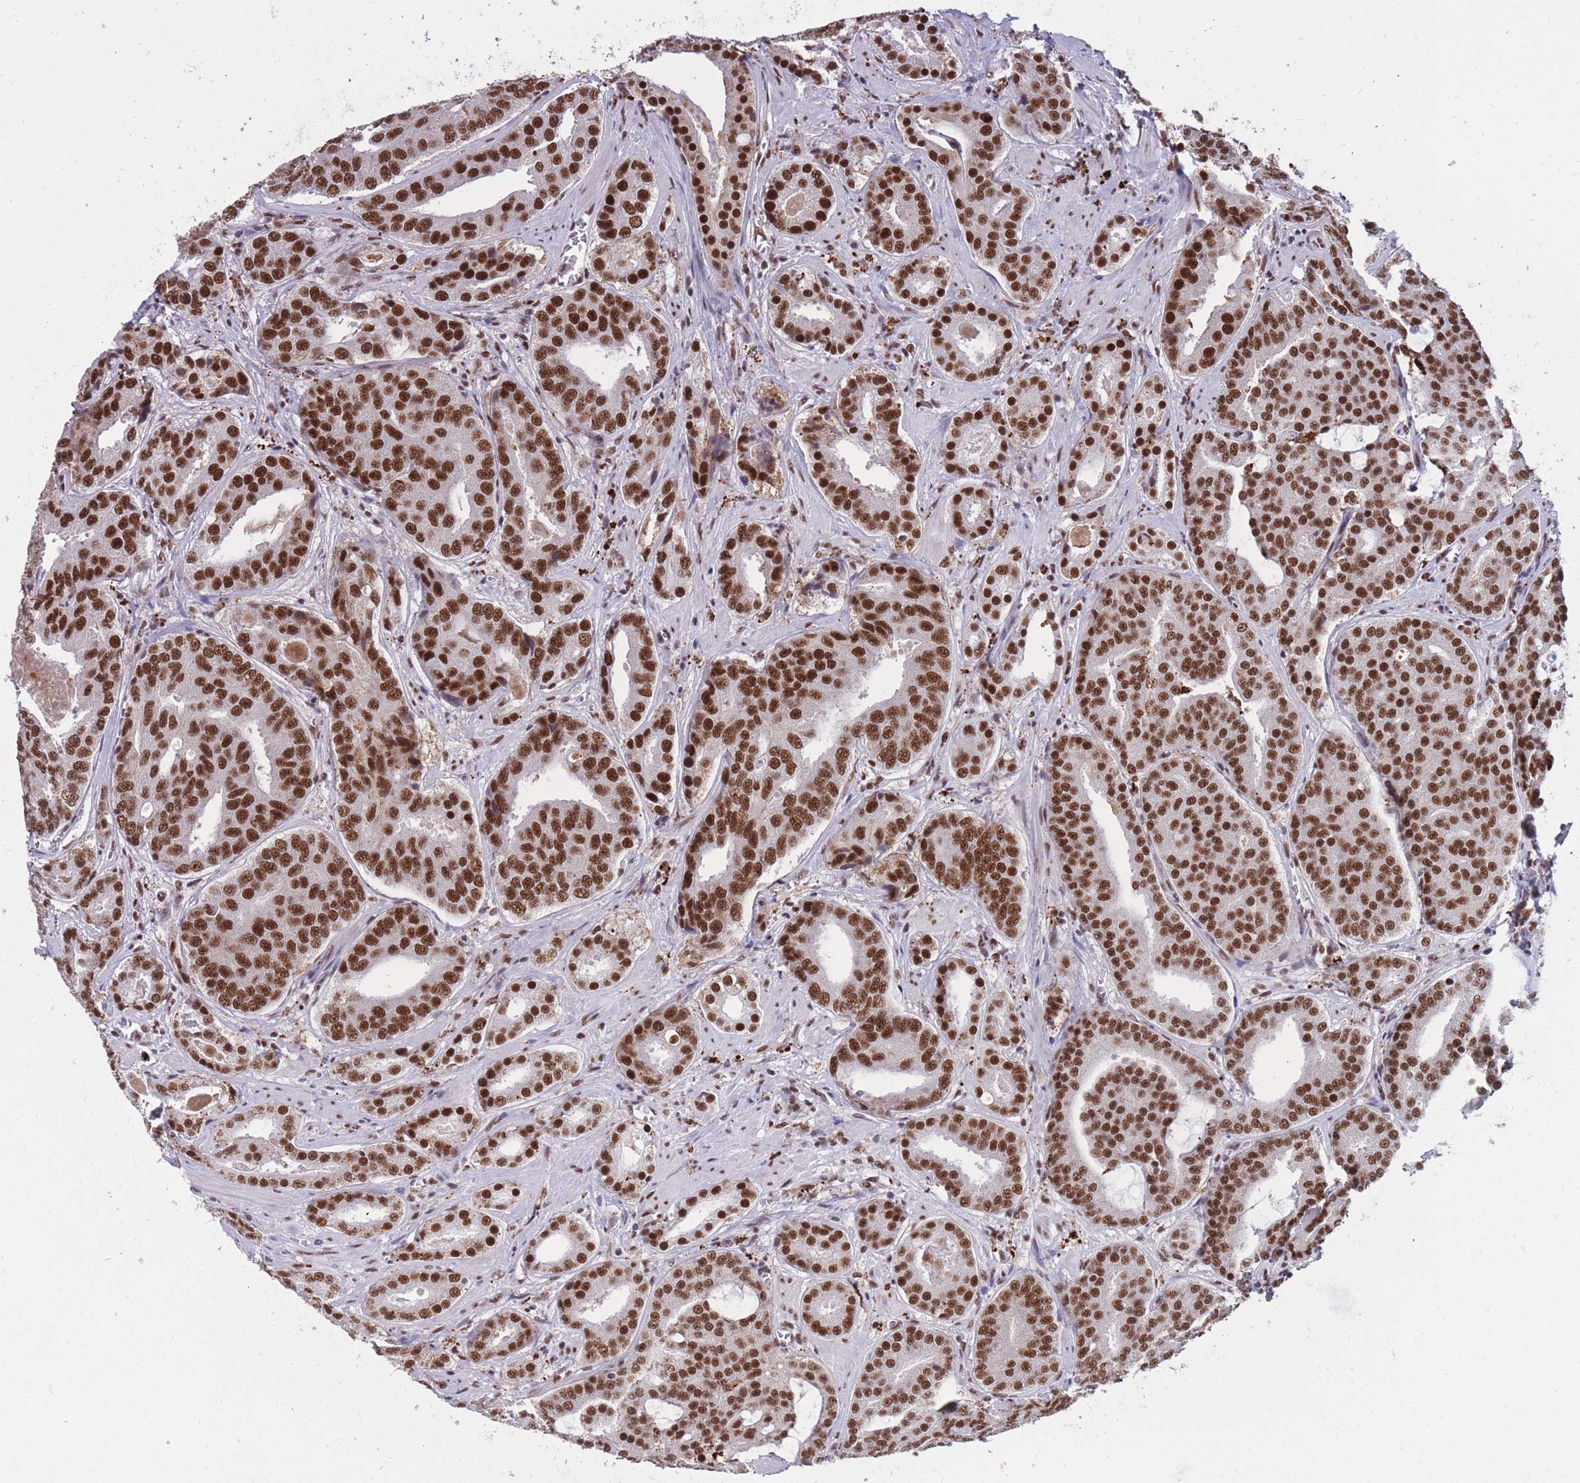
{"staining": {"intensity": "strong", "quantity": ">75%", "location": "nuclear"}, "tissue": "prostate cancer", "cell_type": "Tumor cells", "image_type": "cancer", "snomed": [{"axis": "morphology", "description": "Adenocarcinoma, High grade"}, {"axis": "topography", "description": "Prostate"}], "caption": "Strong nuclear protein positivity is identified in about >75% of tumor cells in adenocarcinoma (high-grade) (prostate).", "gene": "PRPF19", "patient": {"sex": "male", "age": 55}}